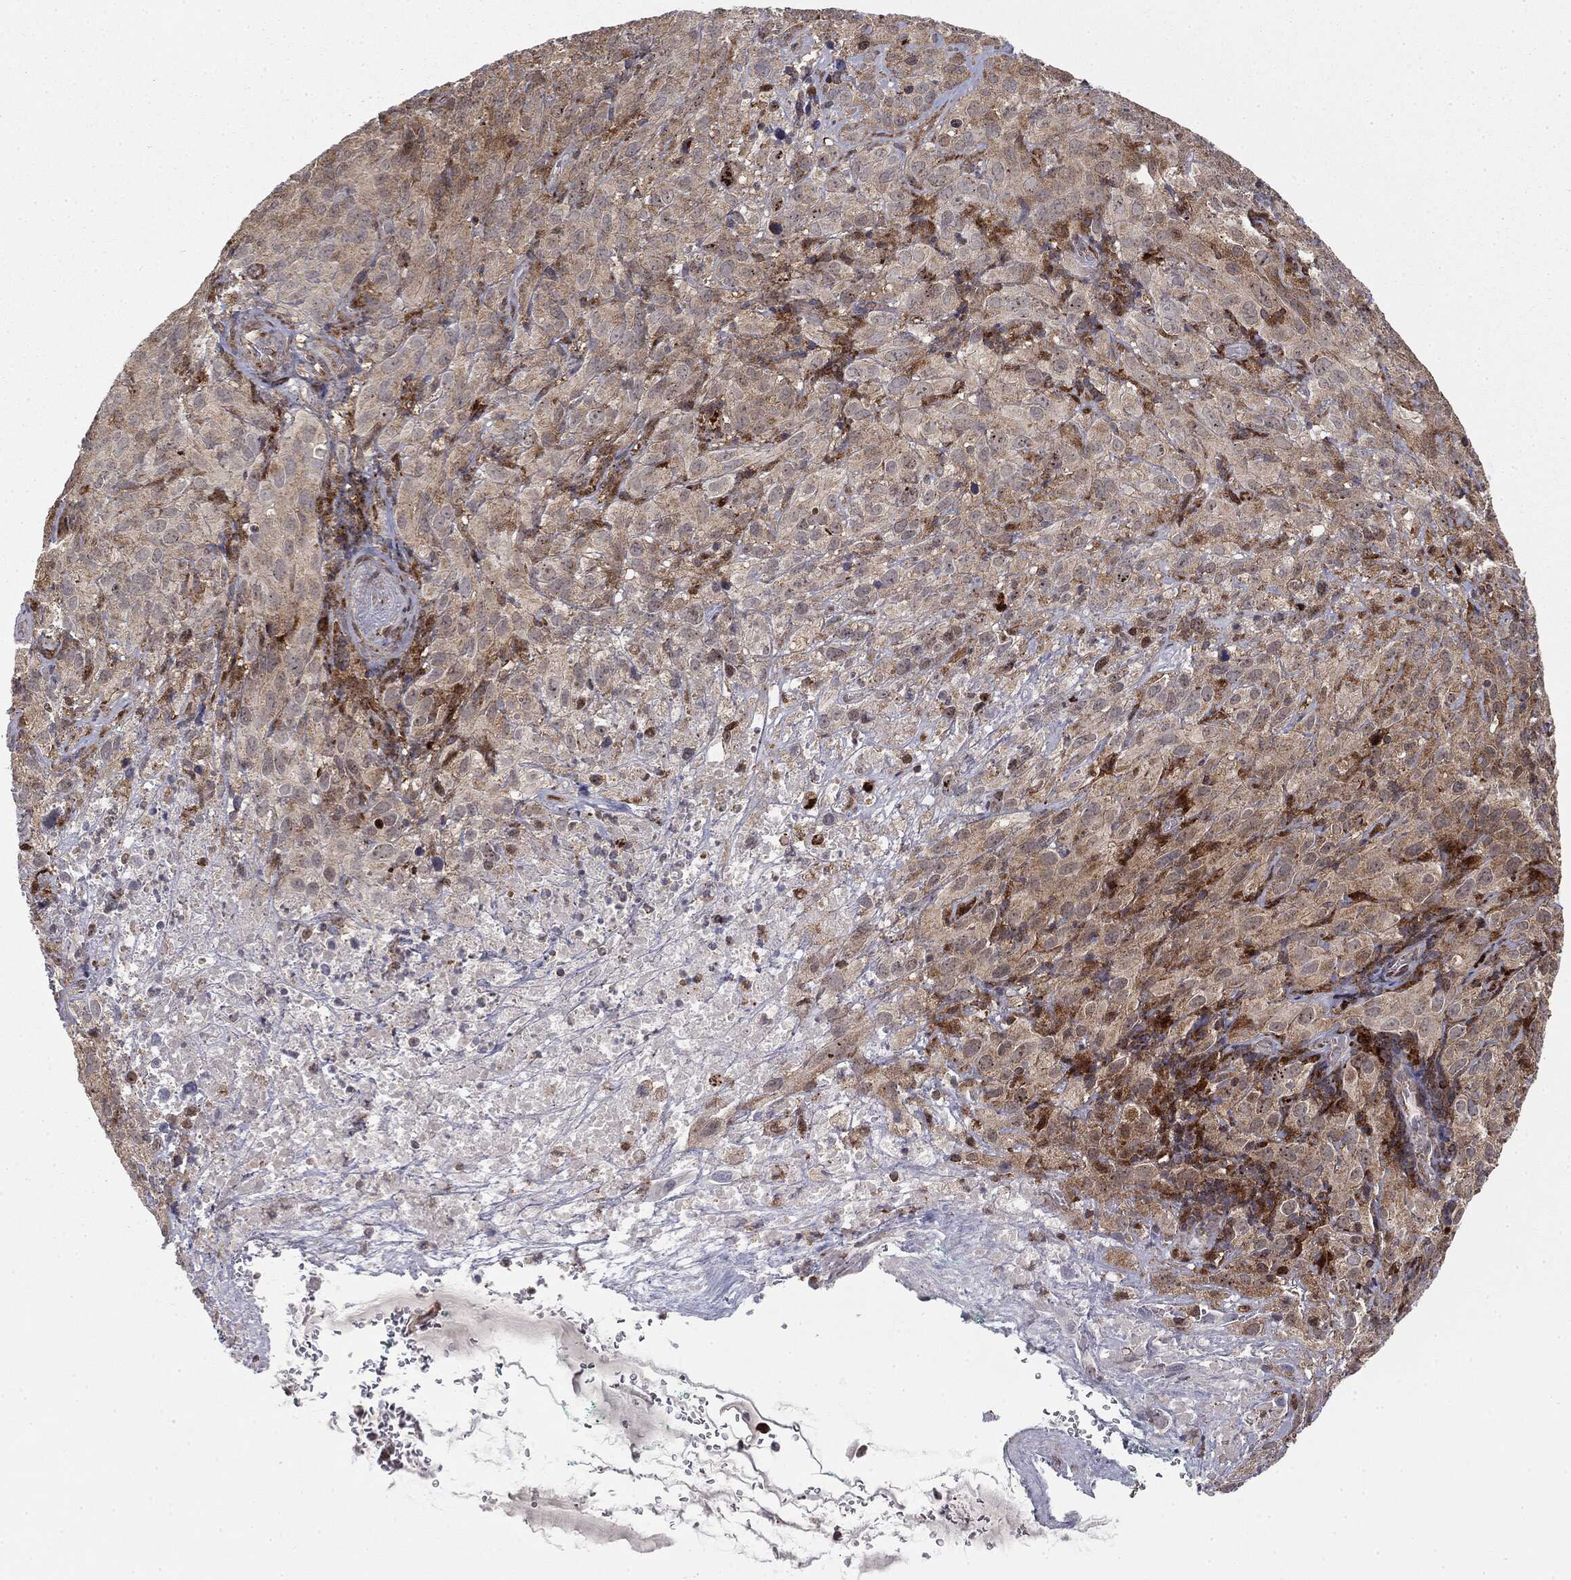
{"staining": {"intensity": "moderate", "quantity": "25%-75%", "location": "cytoplasmic/membranous"}, "tissue": "cervical cancer", "cell_type": "Tumor cells", "image_type": "cancer", "snomed": [{"axis": "morphology", "description": "Squamous cell carcinoma, NOS"}, {"axis": "topography", "description": "Cervix"}], "caption": "A medium amount of moderate cytoplasmic/membranous expression is identified in about 25%-75% of tumor cells in cervical cancer (squamous cell carcinoma) tissue.", "gene": "PTEN", "patient": {"sex": "female", "age": 51}}